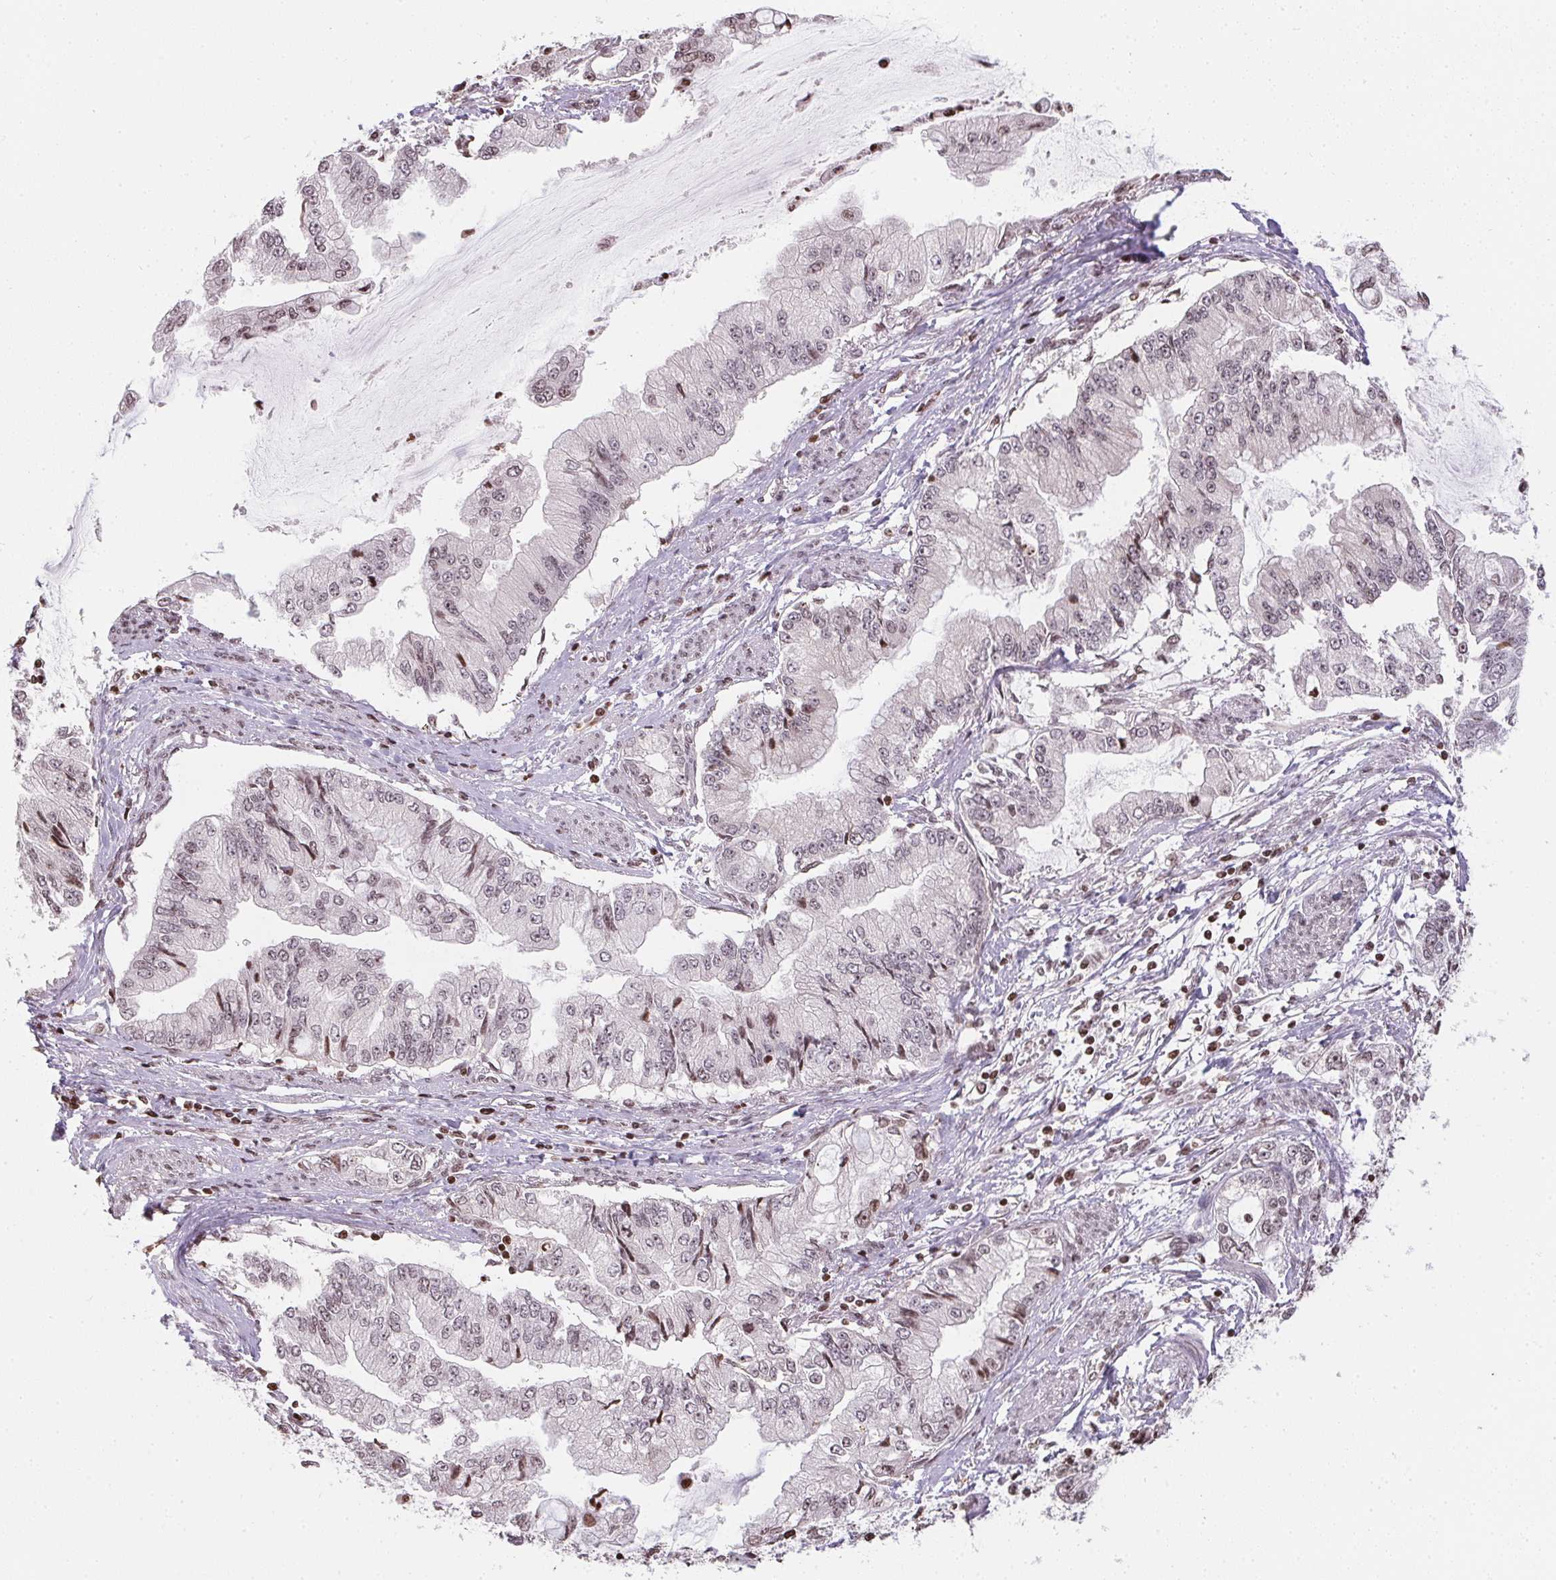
{"staining": {"intensity": "weak", "quantity": "25%-75%", "location": "nuclear"}, "tissue": "stomach cancer", "cell_type": "Tumor cells", "image_type": "cancer", "snomed": [{"axis": "morphology", "description": "Adenocarcinoma, NOS"}, {"axis": "topography", "description": "Stomach, upper"}], "caption": "Immunohistochemical staining of human stomach cancer reveals low levels of weak nuclear staining in approximately 25%-75% of tumor cells.", "gene": "RNF181", "patient": {"sex": "female", "age": 74}}